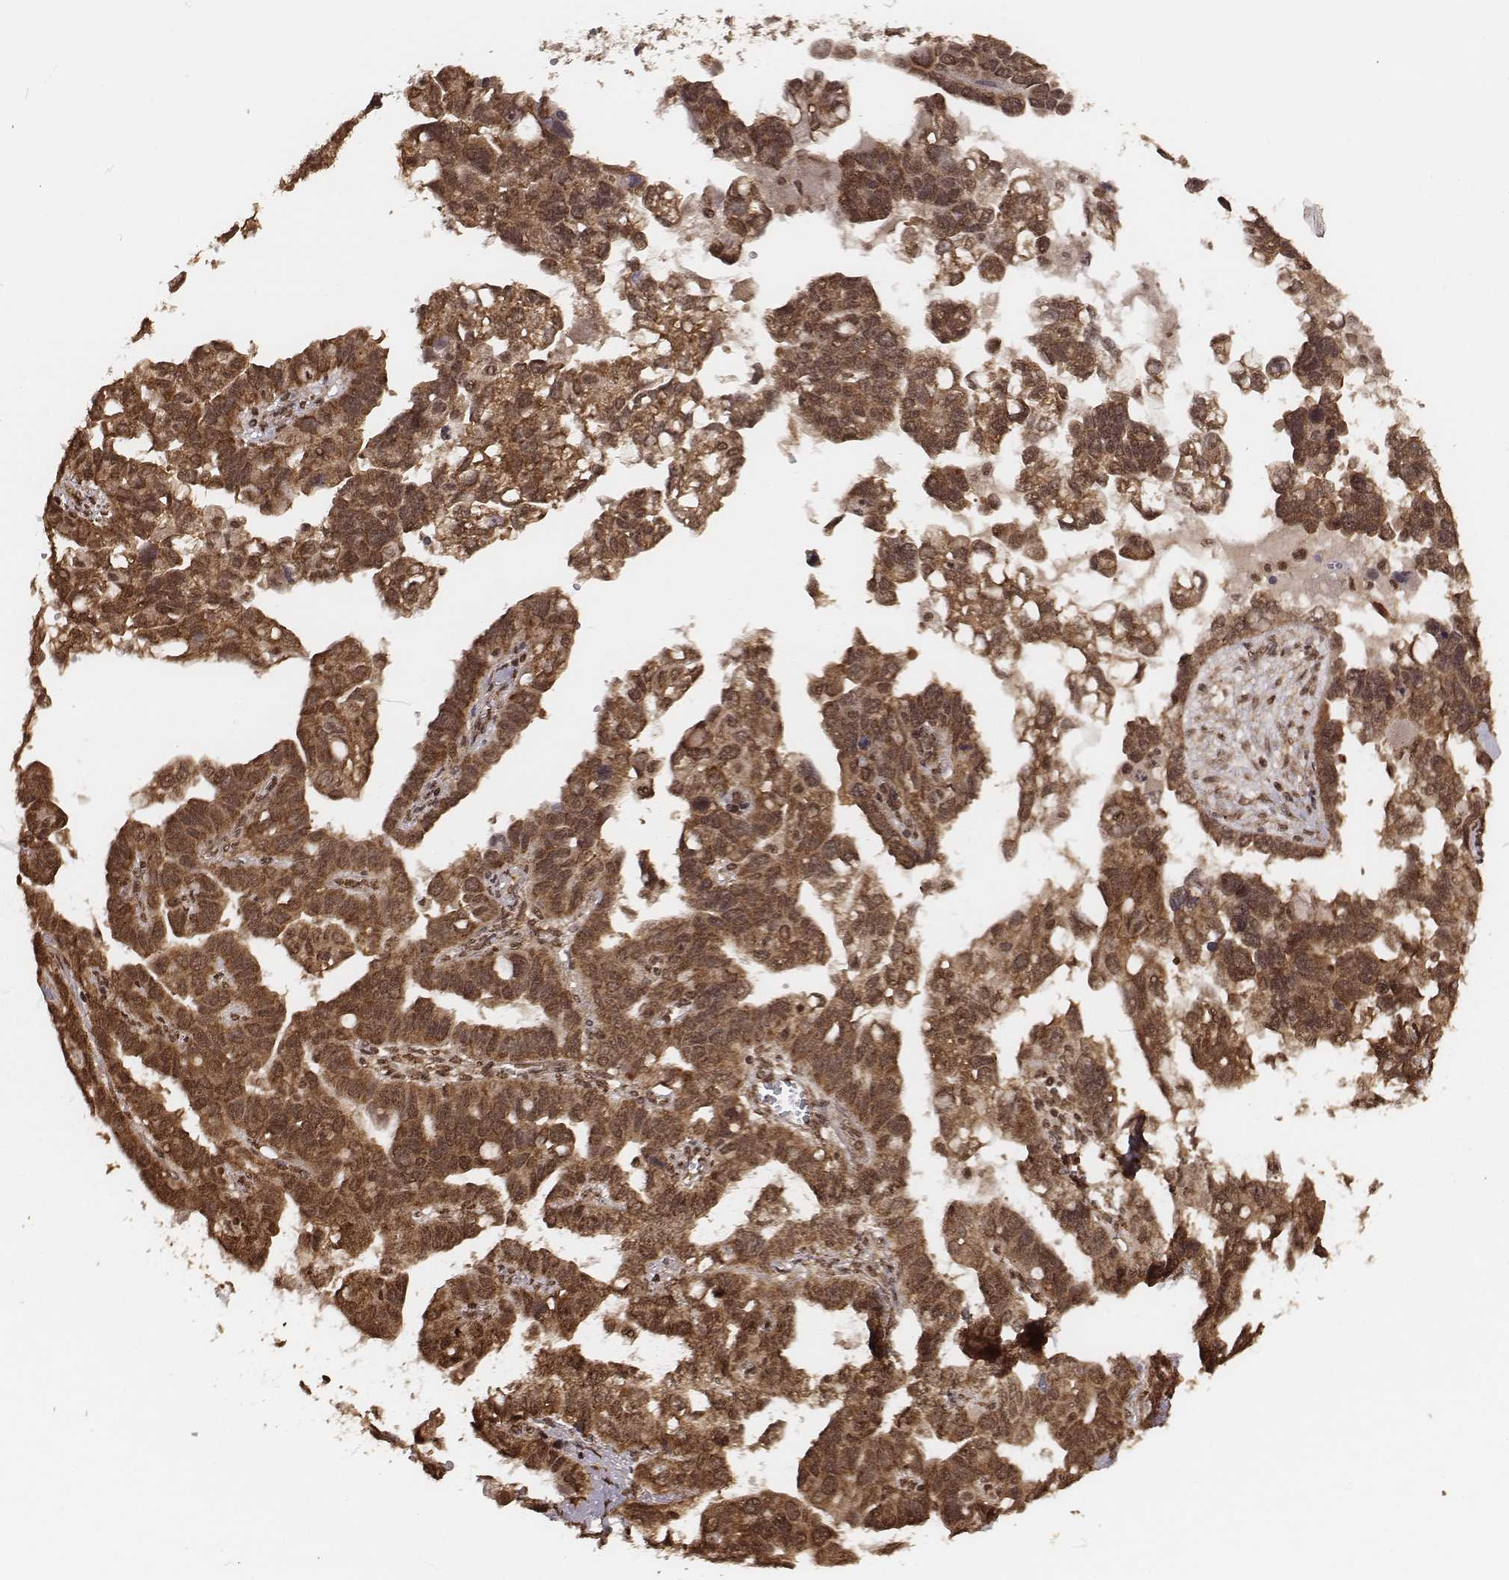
{"staining": {"intensity": "strong", "quantity": ">75%", "location": "cytoplasmic/membranous,nuclear"}, "tissue": "ovarian cancer", "cell_type": "Tumor cells", "image_type": "cancer", "snomed": [{"axis": "morphology", "description": "Cystadenocarcinoma, serous, NOS"}, {"axis": "topography", "description": "Ovary"}], "caption": "IHC micrograph of neoplastic tissue: ovarian serous cystadenocarcinoma stained using immunohistochemistry (IHC) shows high levels of strong protein expression localized specifically in the cytoplasmic/membranous and nuclear of tumor cells, appearing as a cytoplasmic/membranous and nuclear brown color.", "gene": "NFX1", "patient": {"sex": "female", "age": 69}}